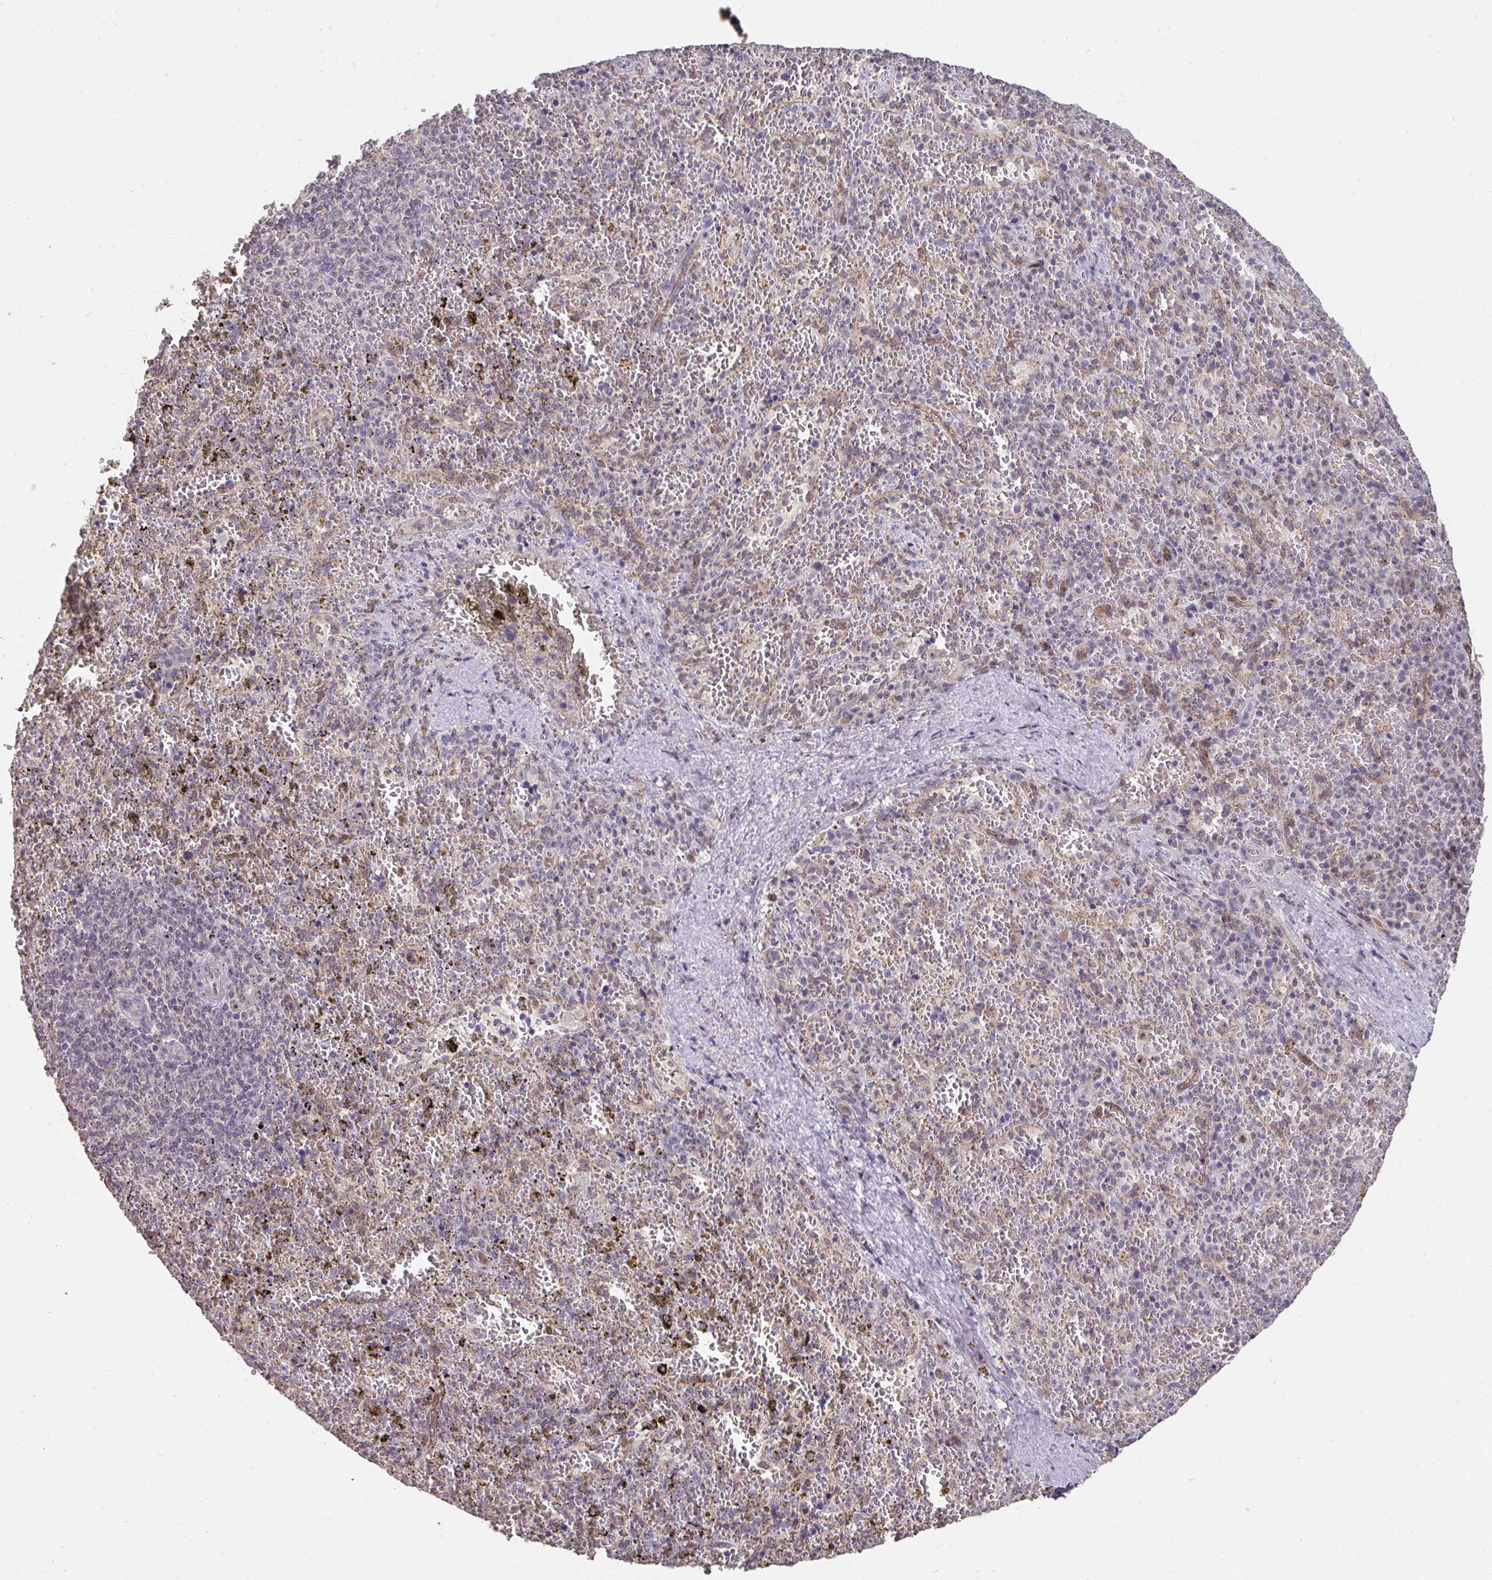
{"staining": {"intensity": "negative", "quantity": "none", "location": "none"}, "tissue": "spleen", "cell_type": "Cells in red pulp", "image_type": "normal", "snomed": [{"axis": "morphology", "description": "Normal tissue, NOS"}, {"axis": "topography", "description": "Spleen"}], "caption": "Spleen stained for a protein using IHC exhibits no positivity cells in red pulp.", "gene": "SENP3", "patient": {"sex": "female", "age": 50}}